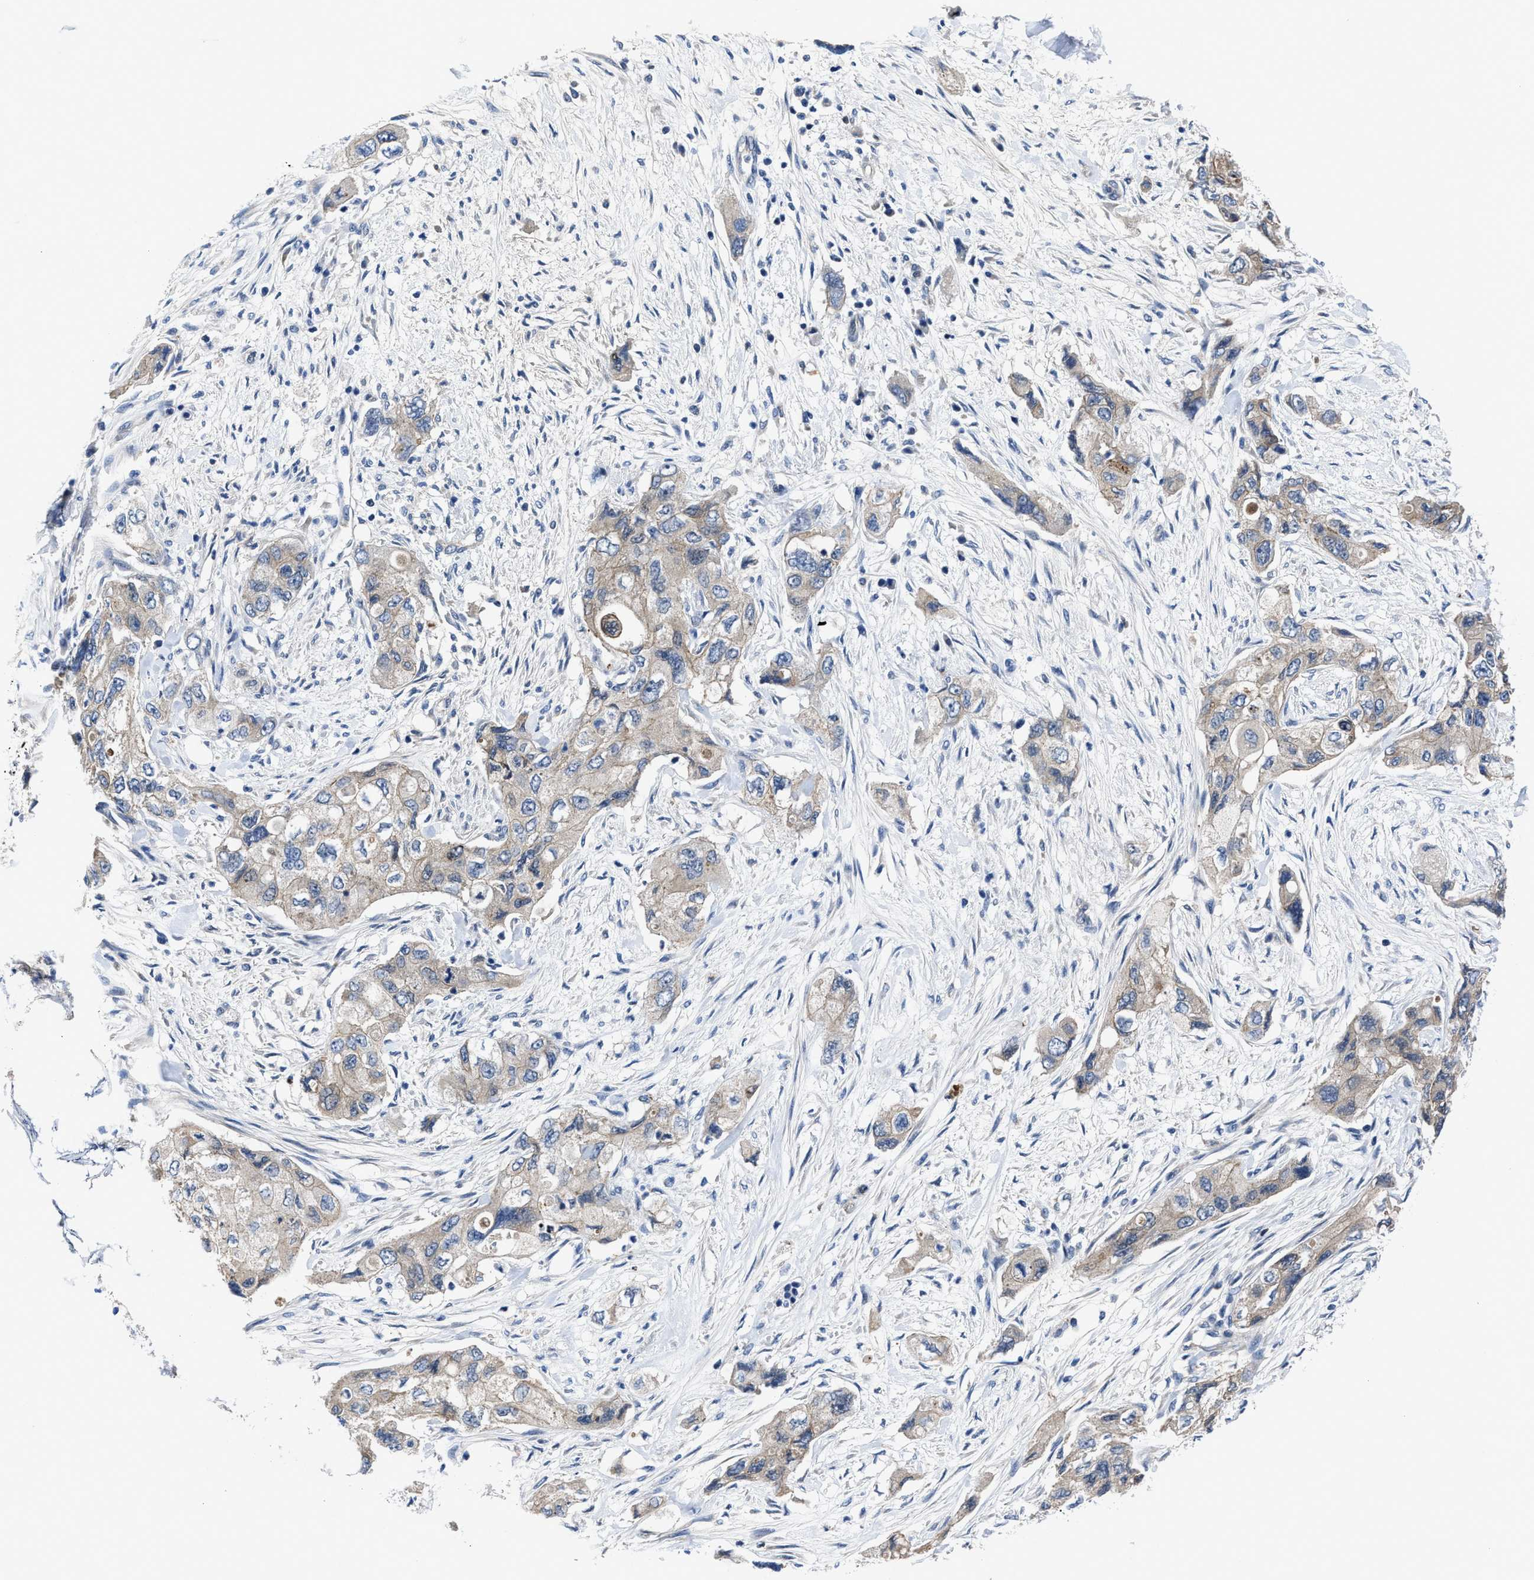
{"staining": {"intensity": "weak", "quantity": "25%-75%", "location": "cytoplasmic/membranous"}, "tissue": "pancreatic cancer", "cell_type": "Tumor cells", "image_type": "cancer", "snomed": [{"axis": "morphology", "description": "Adenocarcinoma, NOS"}, {"axis": "topography", "description": "Pancreas"}], "caption": "There is low levels of weak cytoplasmic/membranous expression in tumor cells of adenocarcinoma (pancreatic), as demonstrated by immunohistochemical staining (brown color).", "gene": "GHITM", "patient": {"sex": "female", "age": 73}}